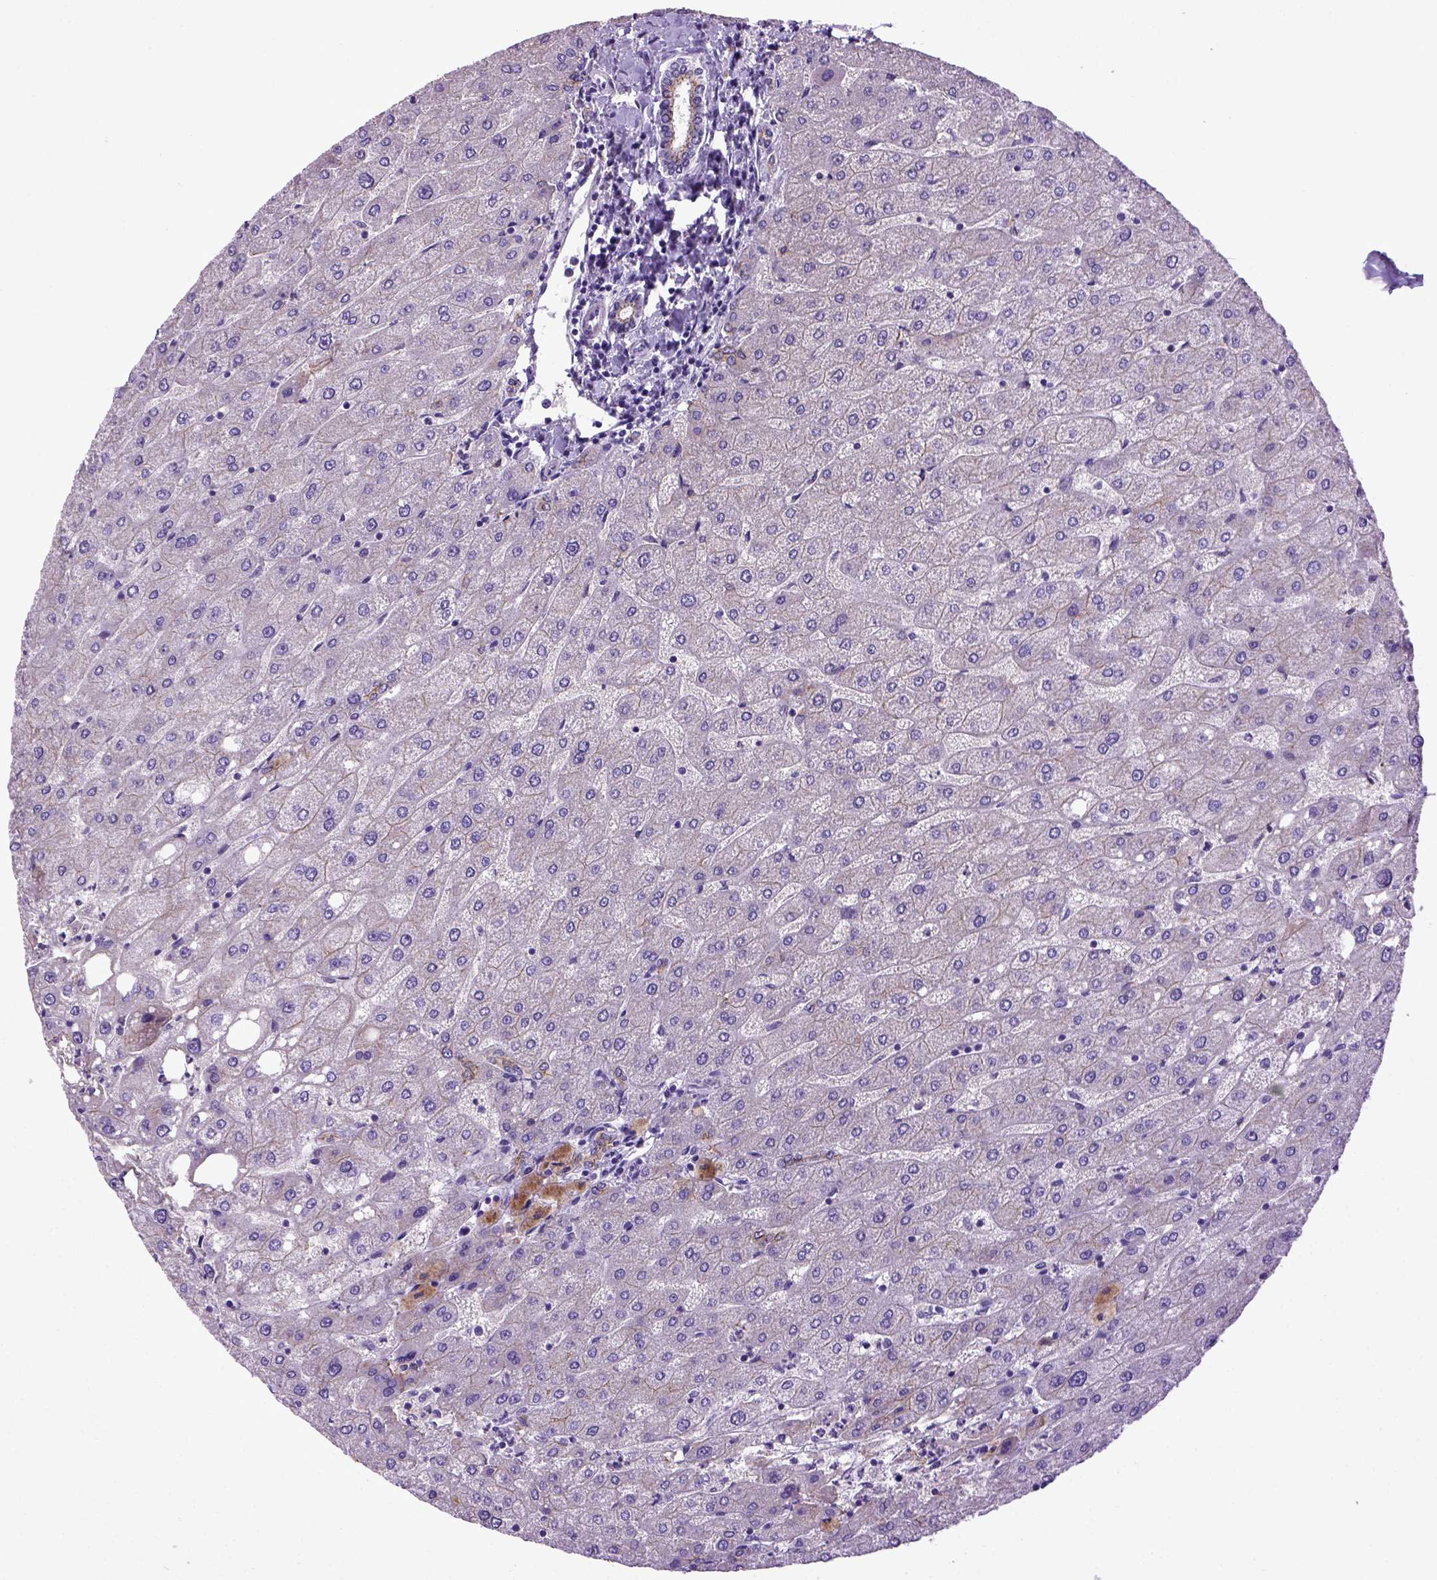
{"staining": {"intensity": "weak", "quantity": ">75%", "location": "cytoplasmic/membranous"}, "tissue": "liver", "cell_type": "Cholangiocytes", "image_type": "normal", "snomed": [{"axis": "morphology", "description": "Normal tissue, NOS"}, {"axis": "topography", "description": "Liver"}], "caption": "Immunohistochemical staining of normal human liver shows >75% levels of weak cytoplasmic/membranous protein expression in approximately >75% of cholangiocytes.", "gene": "CDH1", "patient": {"sex": "male", "age": 67}}